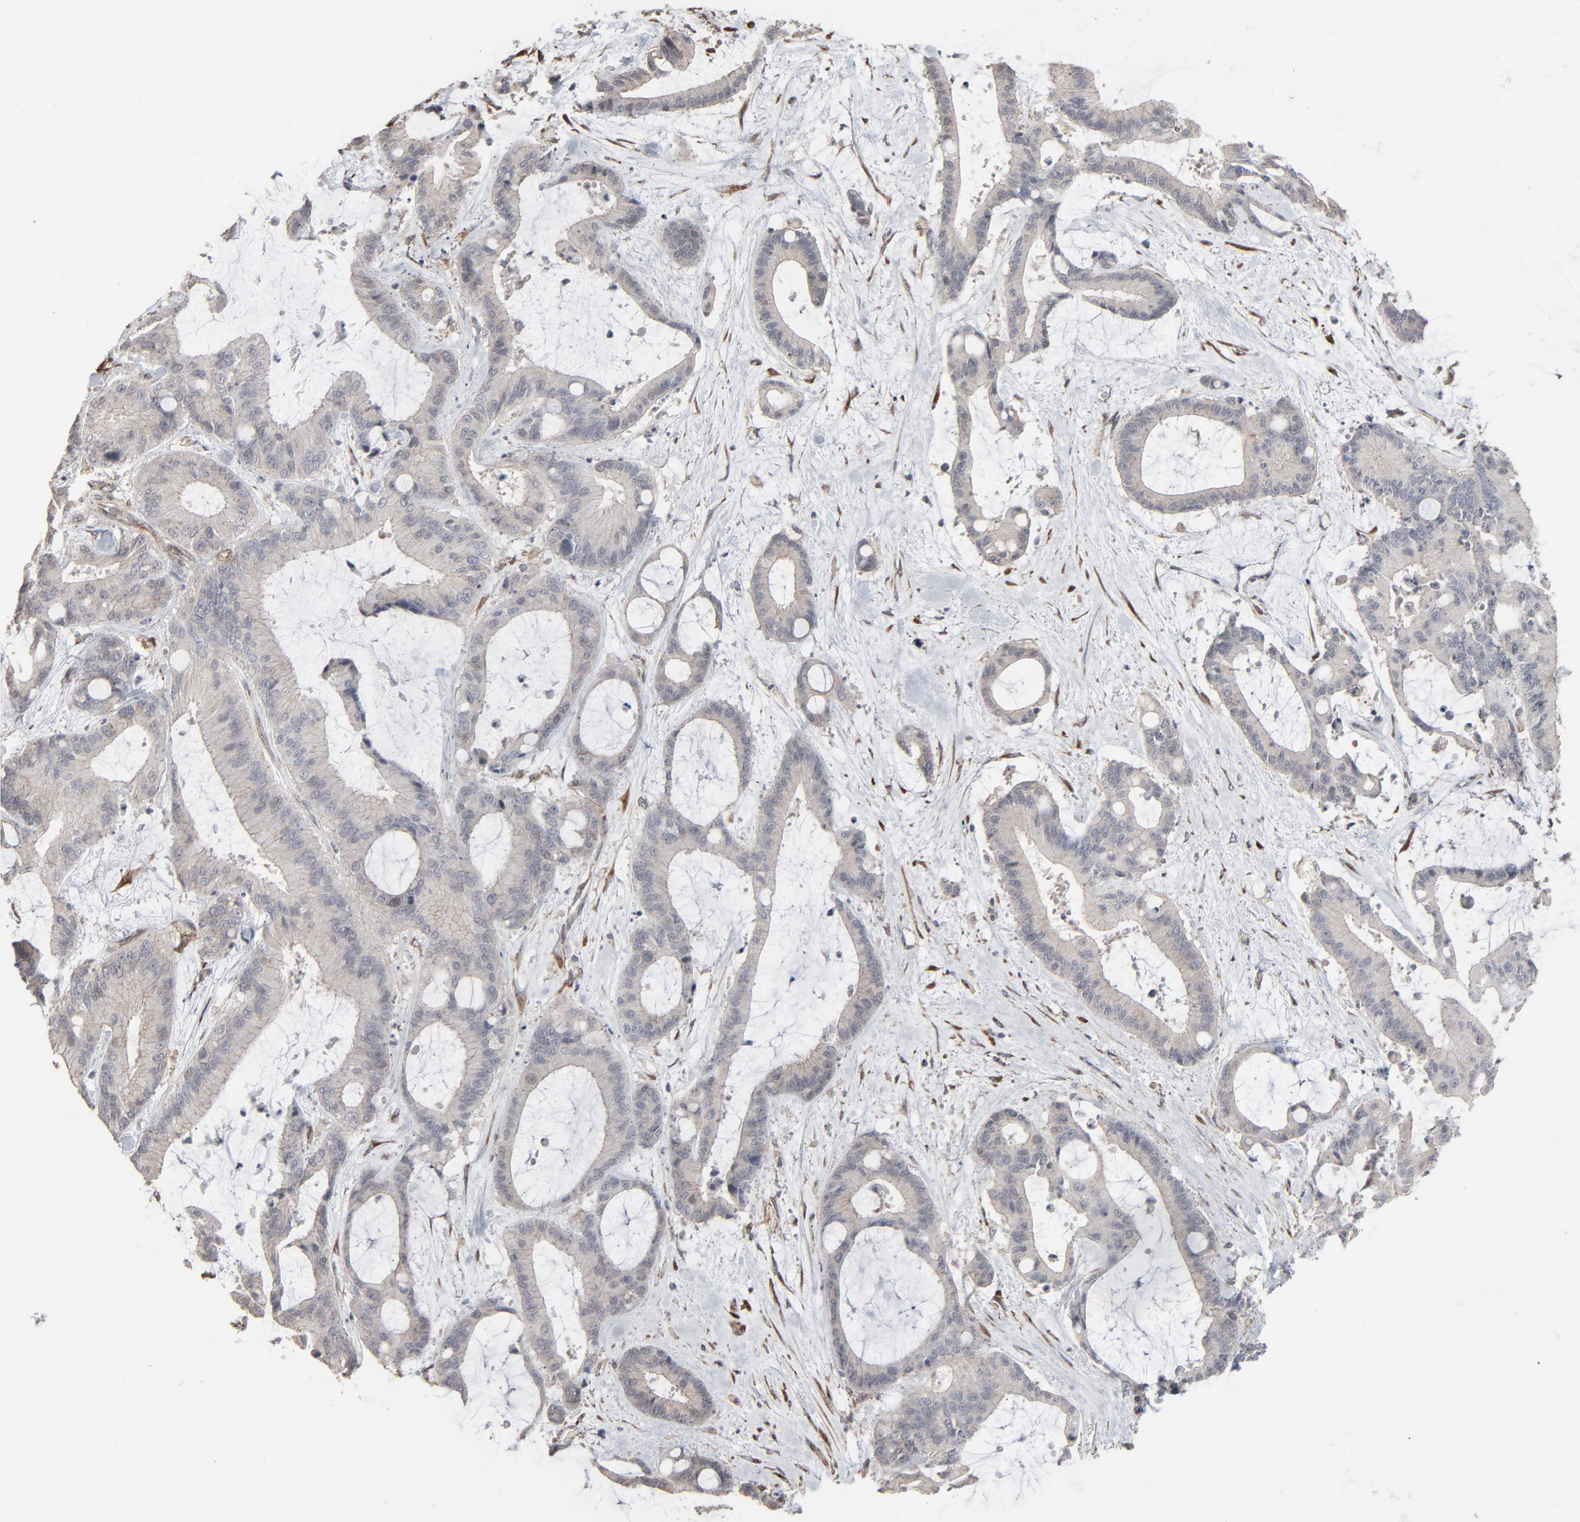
{"staining": {"intensity": "negative", "quantity": "none", "location": "none"}, "tissue": "liver cancer", "cell_type": "Tumor cells", "image_type": "cancer", "snomed": [{"axis": "morphology", "description": "Cholangiocarcinoma"}, {"axis": "topography", "description": "Liver"}], "caption": "Tumor cells show no significant positivity in liver cholangiocarcinoma.", "gene": "CTNND1", "patient": {"sex": "female", "age": 73}}